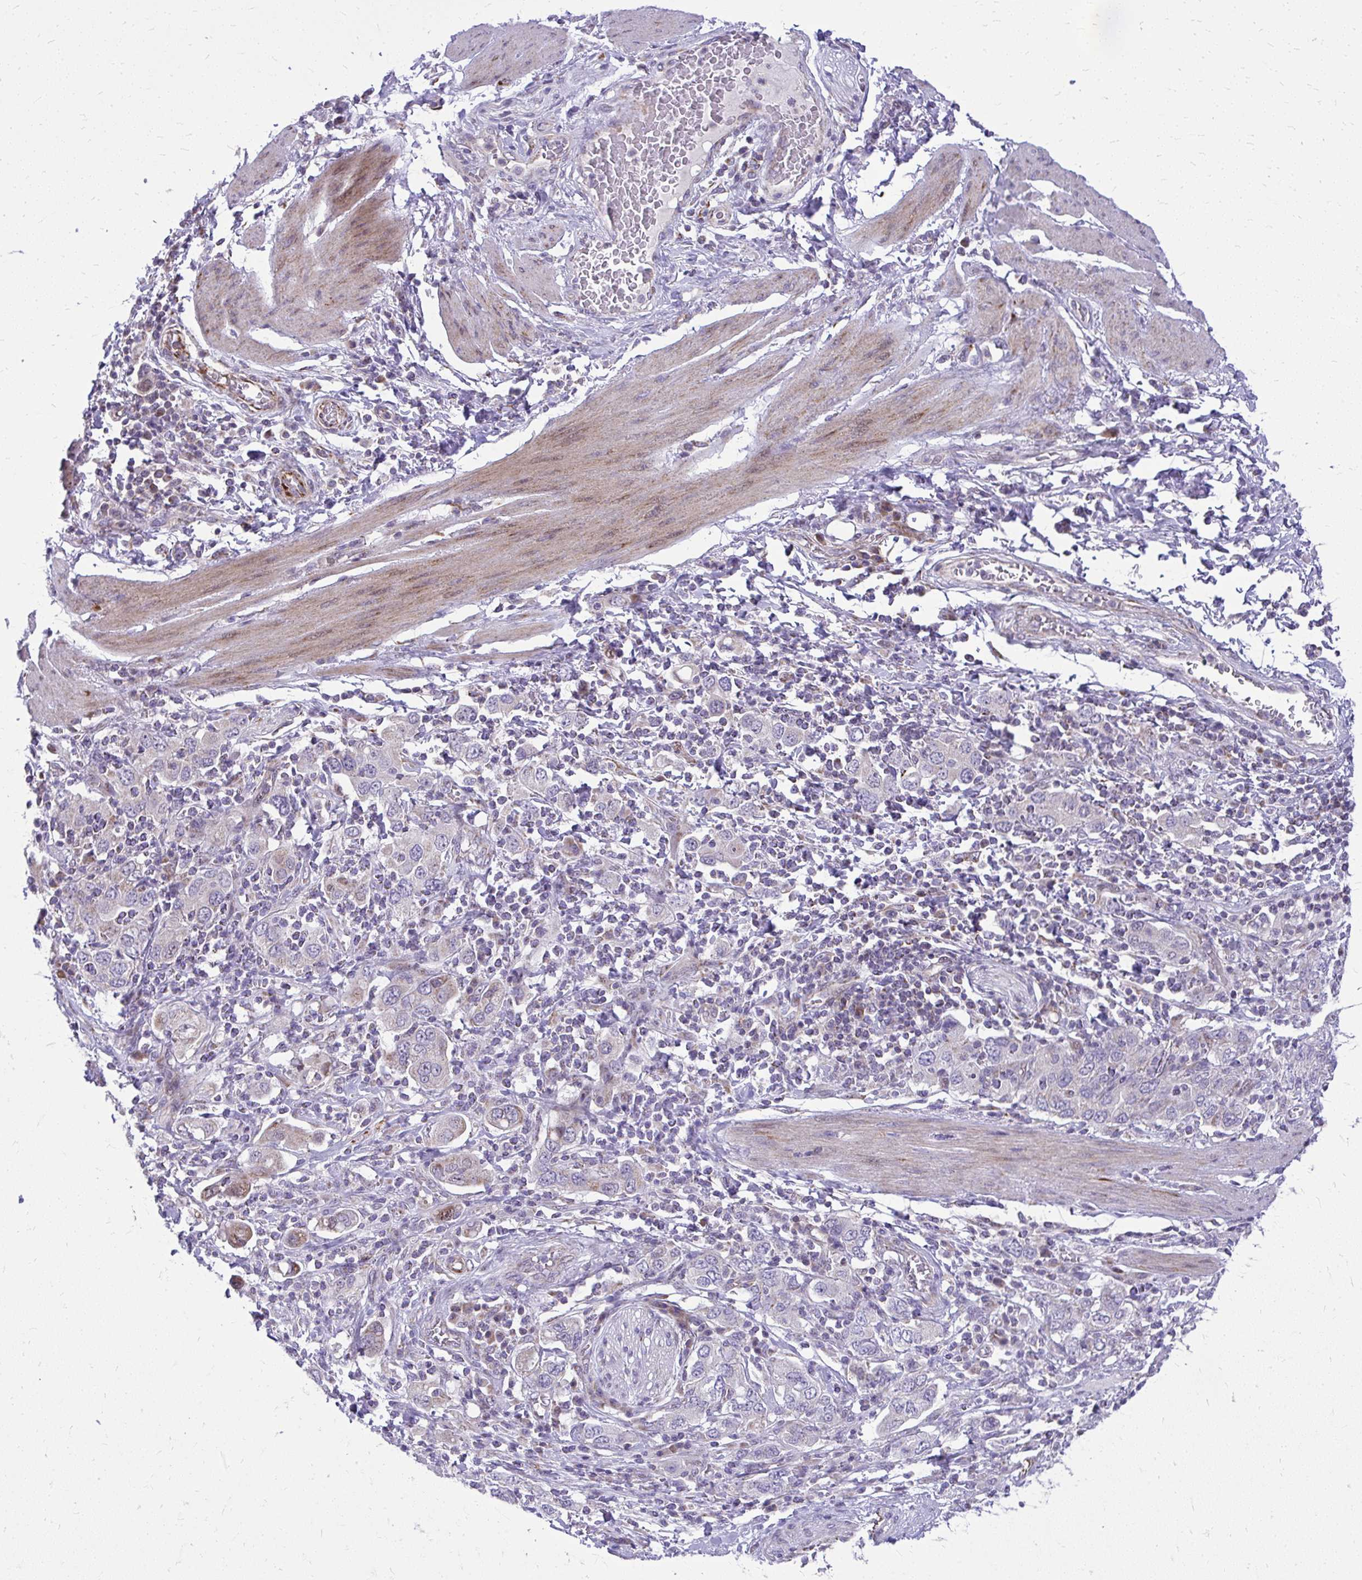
{"staining": {"intensity": "negative", "quantity": "none", "location": "none"}, "tissue": "stomach cancer", "cell_type": "Tumor cells", "image_type": "cancer", "snomed": [{"axis": "morphology", "description": "Adenocarcinoma, NOS"}, {"axis": "topography", "description": "Stomach, upper"}, {"axis": "topography", "description": "Stomach"}], "caption": "Tumor cells show no significant protein staining in stomach cancer. Brightfield microscopy of immunohistochemistry (IHC) stained with DAB (3,3'-diaminobenzidine) (brown) and hematoxylin (blue), captured at high magnification.", "gene": "GPRIN3", "patient": {"sex": "male", "age": 62}}